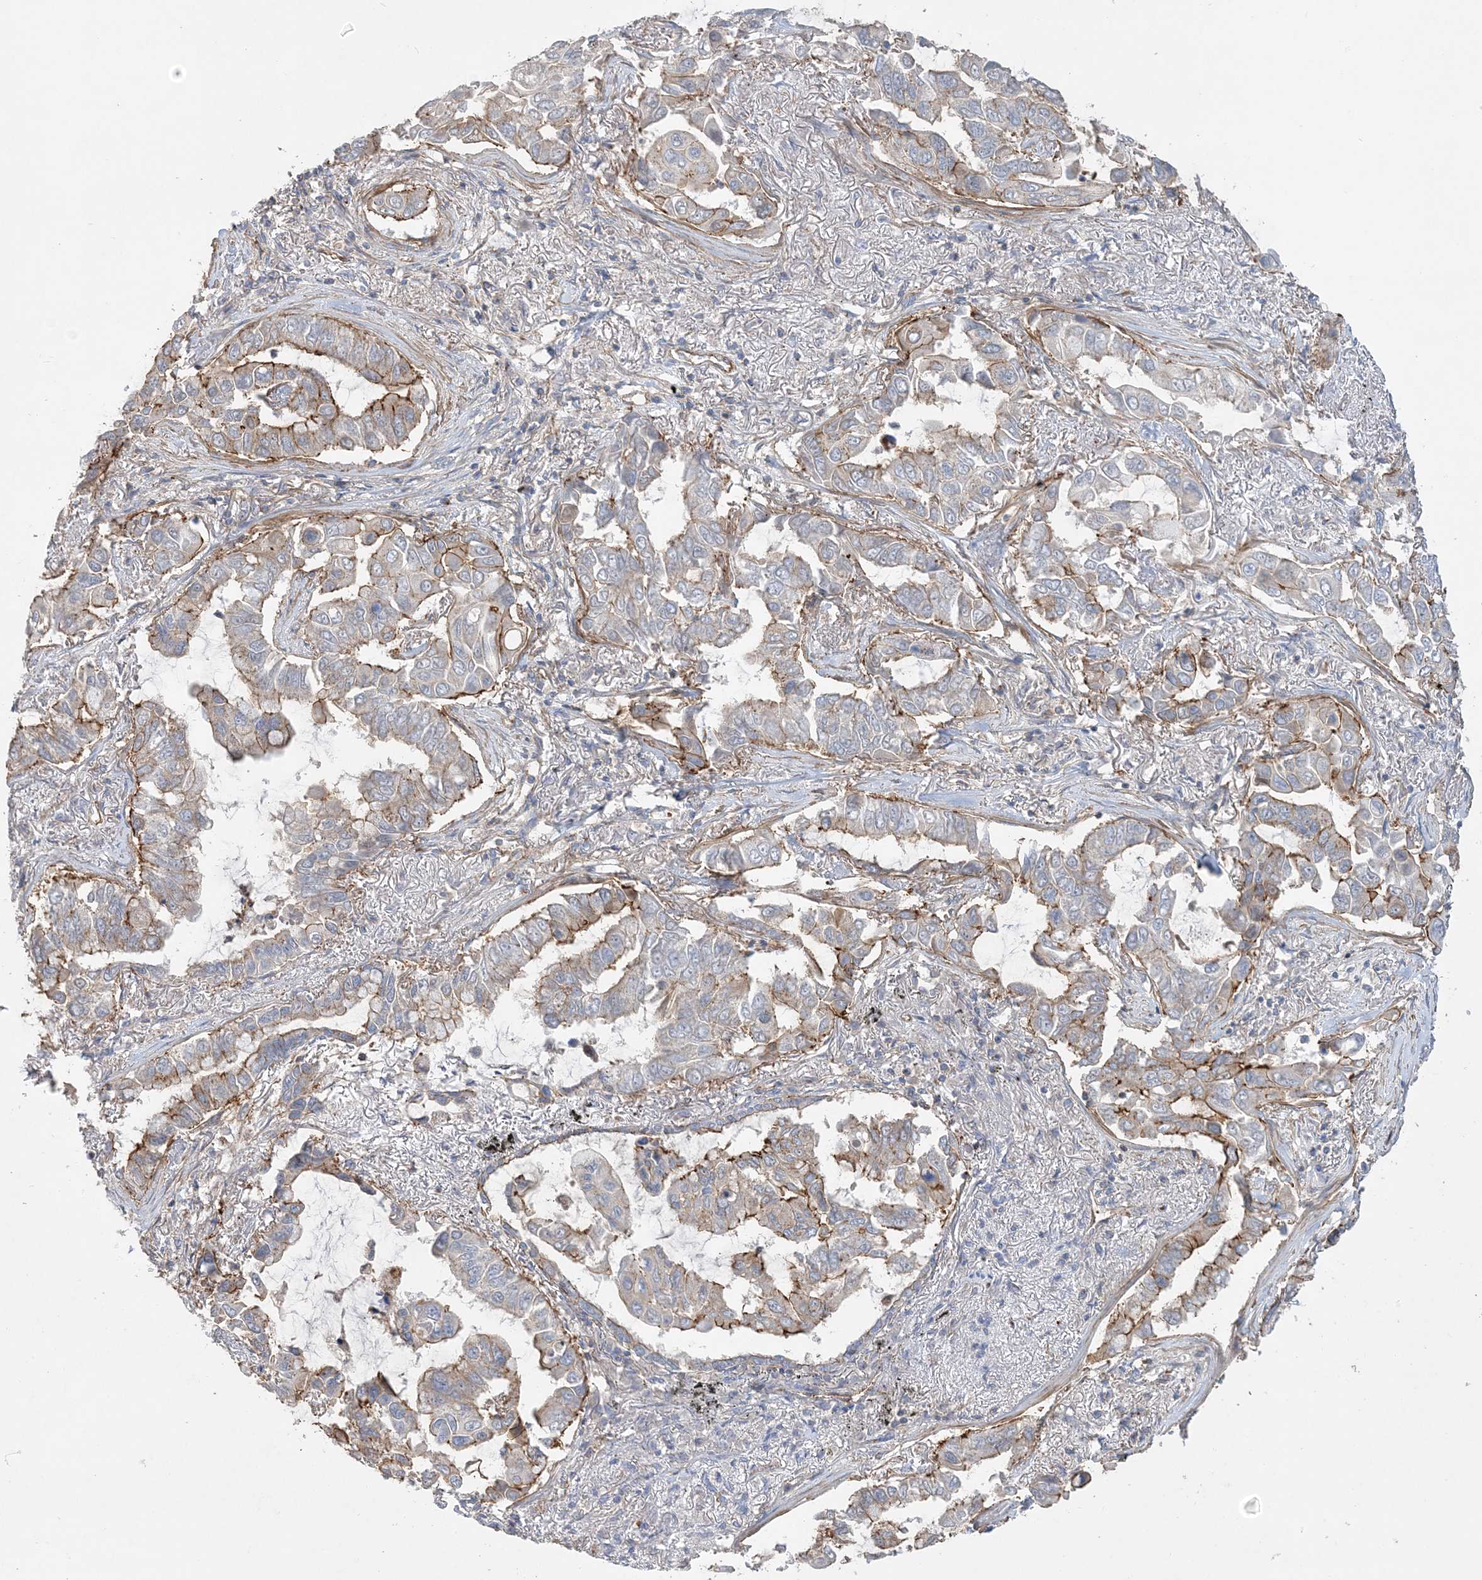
{"staining": {"intensity": "moderate", "quantity": "25%-75%", "location": "cytoplasmic/membranous"}, "tissue": "lung cancer", "cell_type": "Tumor cells", "image_type": "cancer", "snomed": [{"axis": "morphology", "description": "Adenocarcinoma, NOS"}, {"axis": "topography", "description": "Lung"}], "caption": "A high-resolution micrograph shows immunohistochemistry (IHC) staining of adenocarcinoma (lung), which reveals moderate cytoplasmic/membranous expression in approximately 25%-75% of tumor cells.", "gene": "PIGC", "patient": {"sex": "male", "age": 64}}